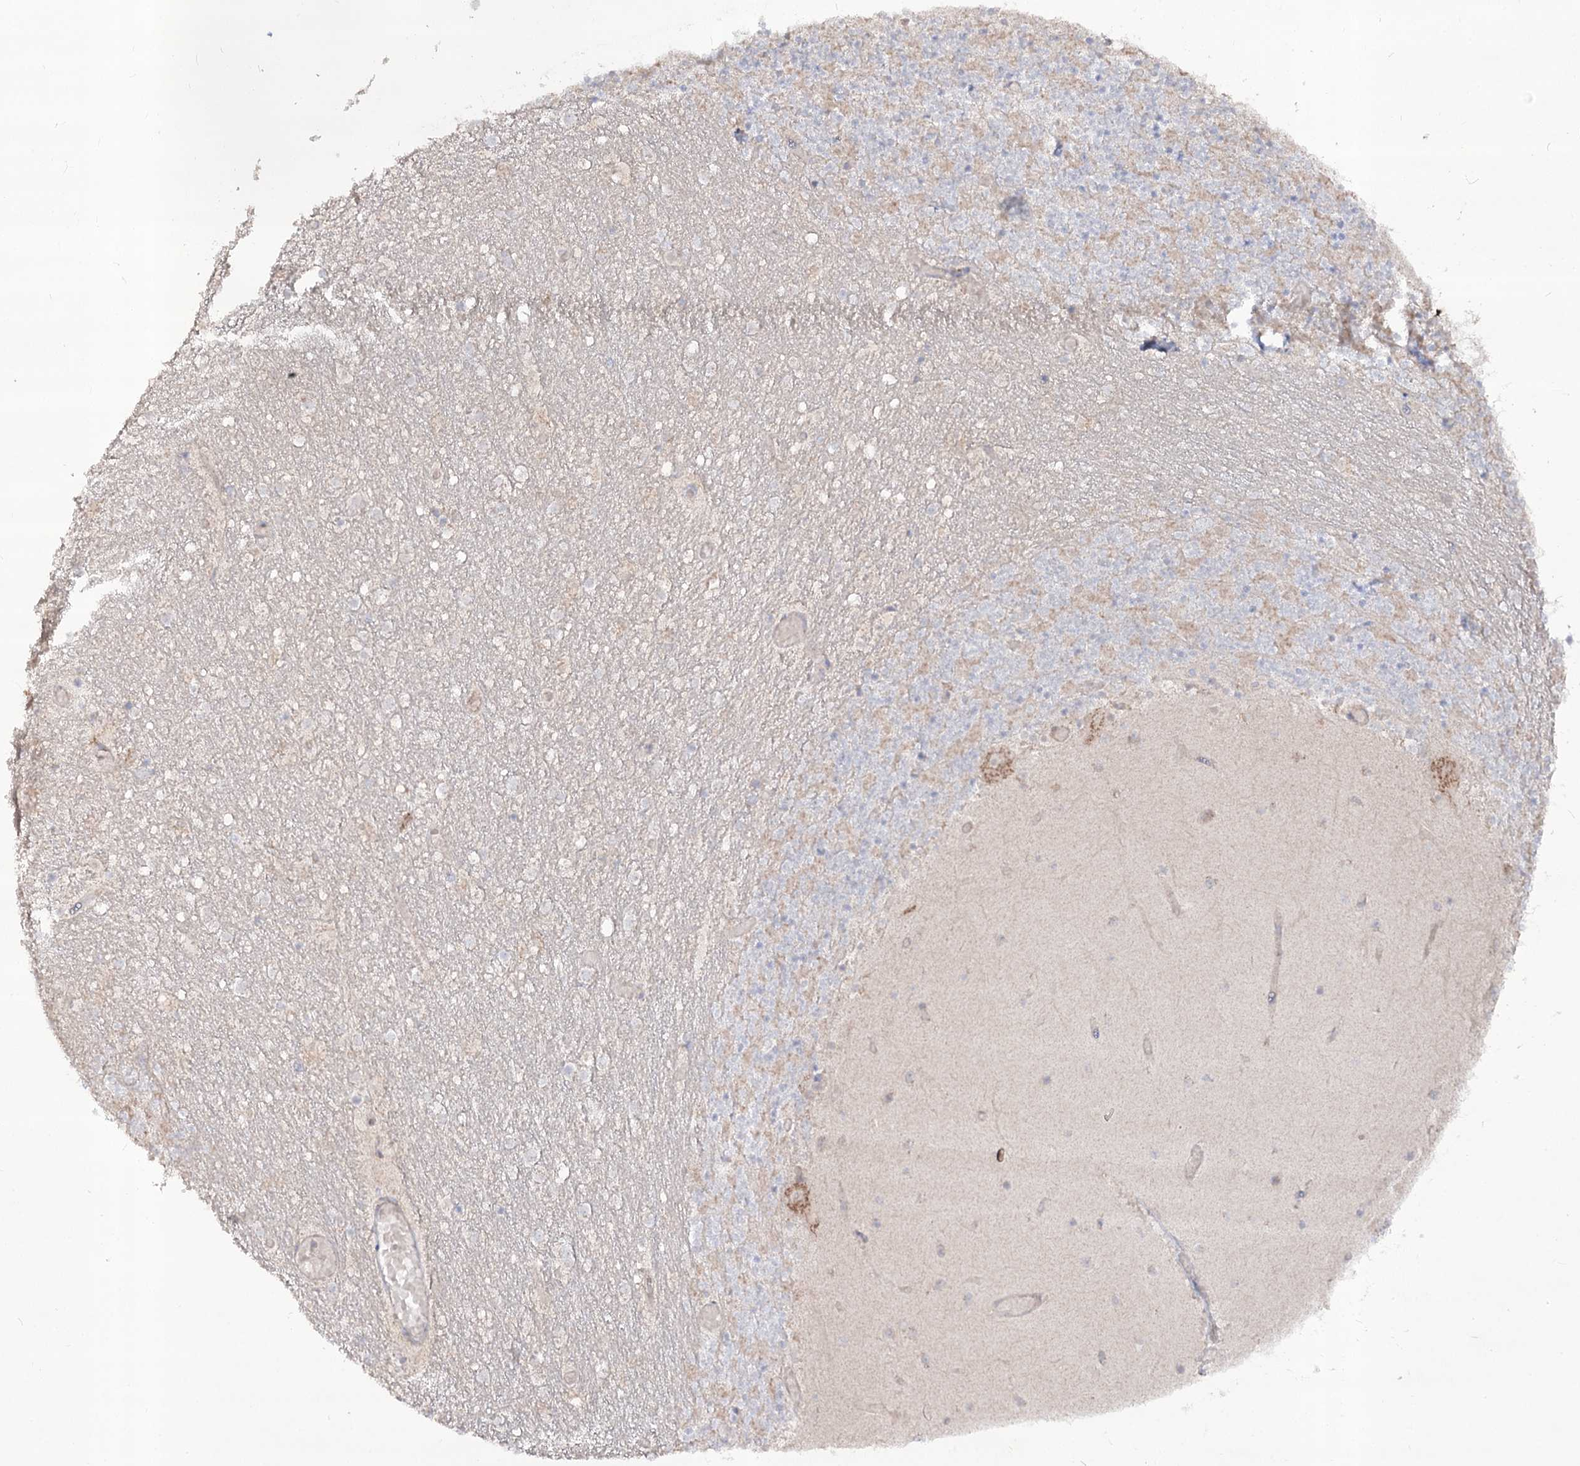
{"staining": {"intensity": "weak", "quantity": "<25%", "location": "cytoplasmic/membranous"}, "tissue": "cerebellum", "cell_type": "Cells in granular layer", "image_type": "normal", "snomed": [{"axis": "morphology", "description": "Normal tissue, NOS"}, {"axis": "topography", "description": "Cerebellum"}], "caption": "The image exhibits no significant expression in cells in granular layer of cerebellum.", "gene": "REXO2", "patient": {"sex": "female", "age": 28}}